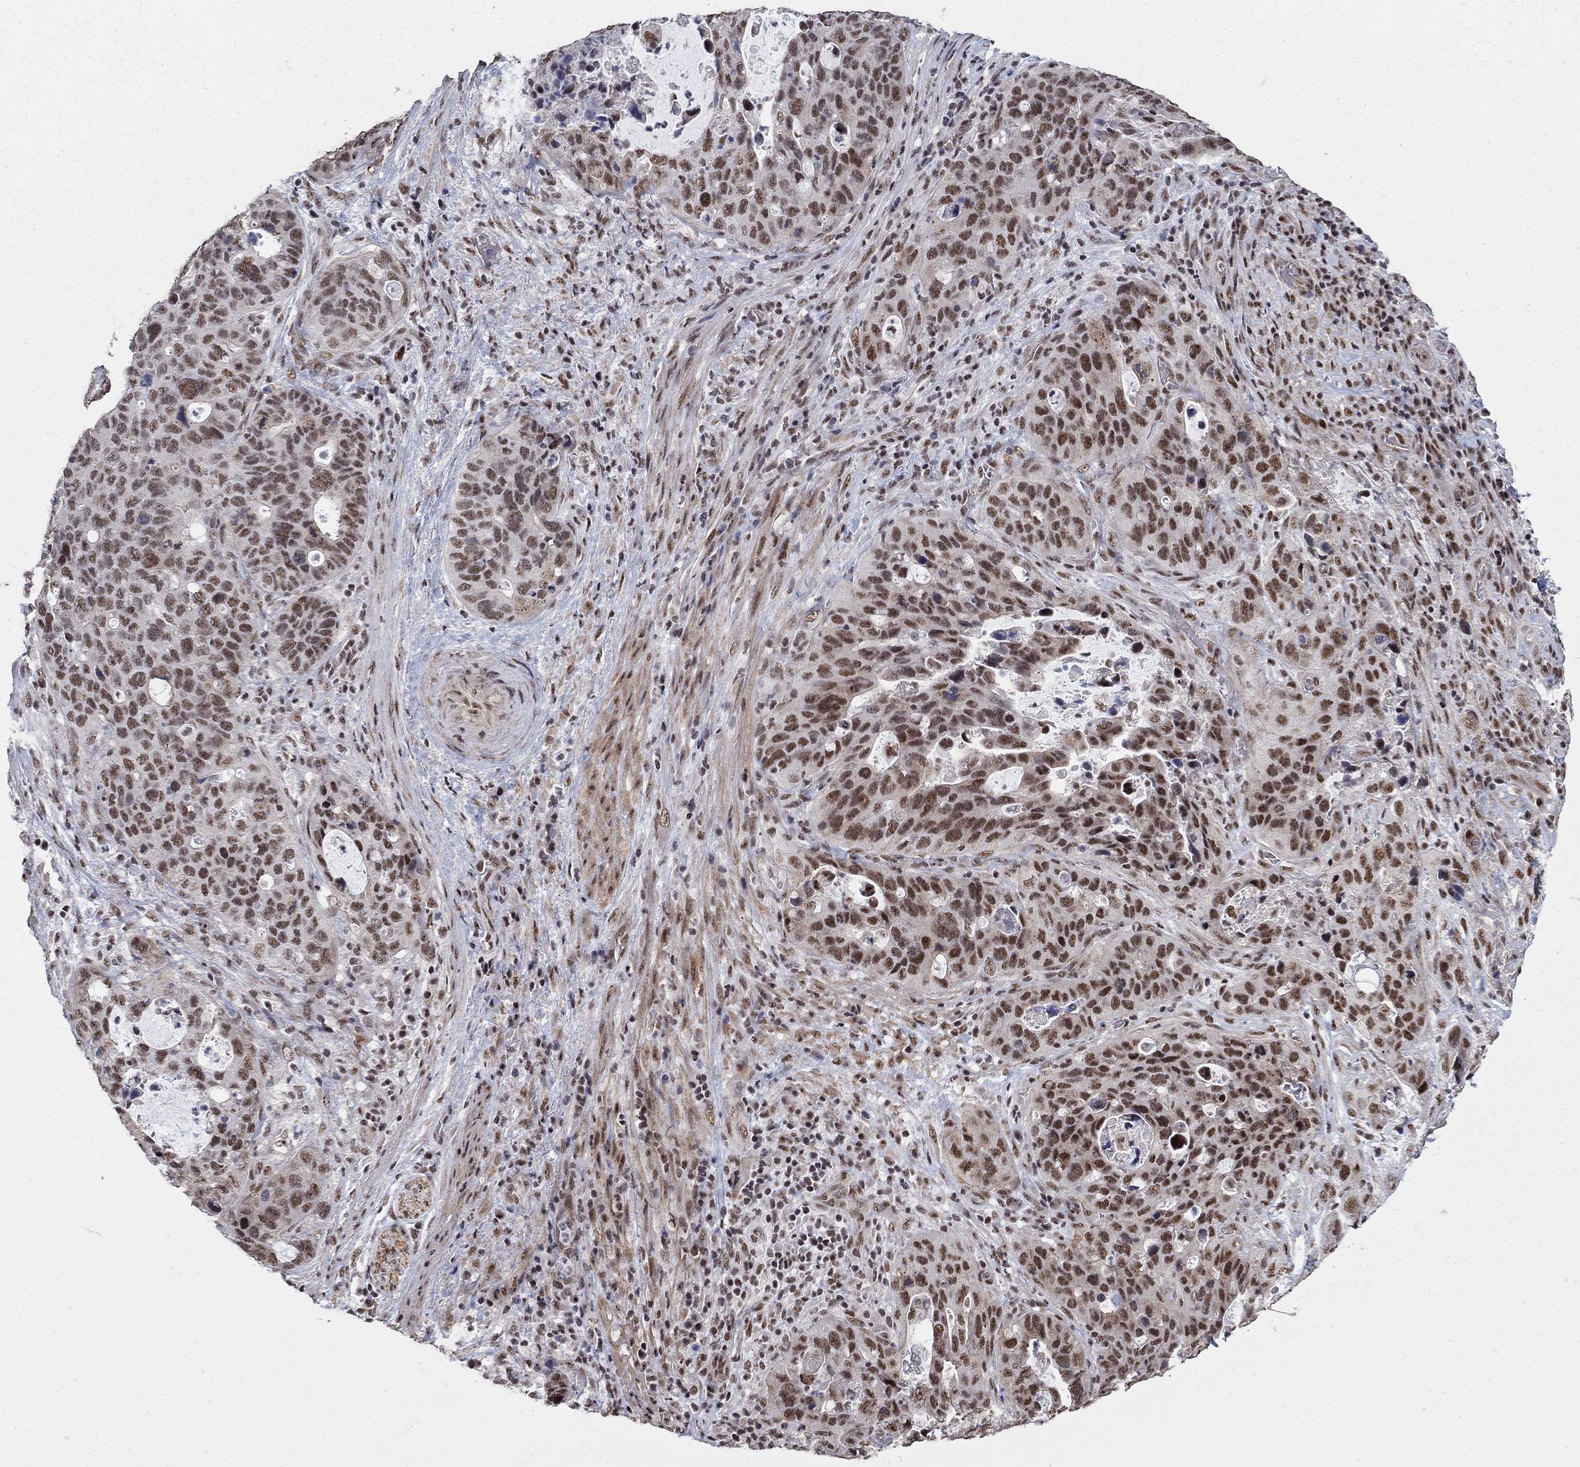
{"staining": {"intensity": "moderate", "quantity": ">75%", "location": "nuclear"}, "tissue": "stomach cancer", "cell_type": "Tumor cells", "image_type": "cancer", "snomed": [{"axis": "morphology", "description": "Adenocarcinoma, NOS"}, {"axis": "topography", "description": "Stomach"}], "caption": "Protein expression analysis of stomach cancer (adenocarcinoma) shows moderate nuclear expression in approximately >75% of tumor cells.", "gene": "PNISR", "patient": {"sex": "male", "age": 54}}